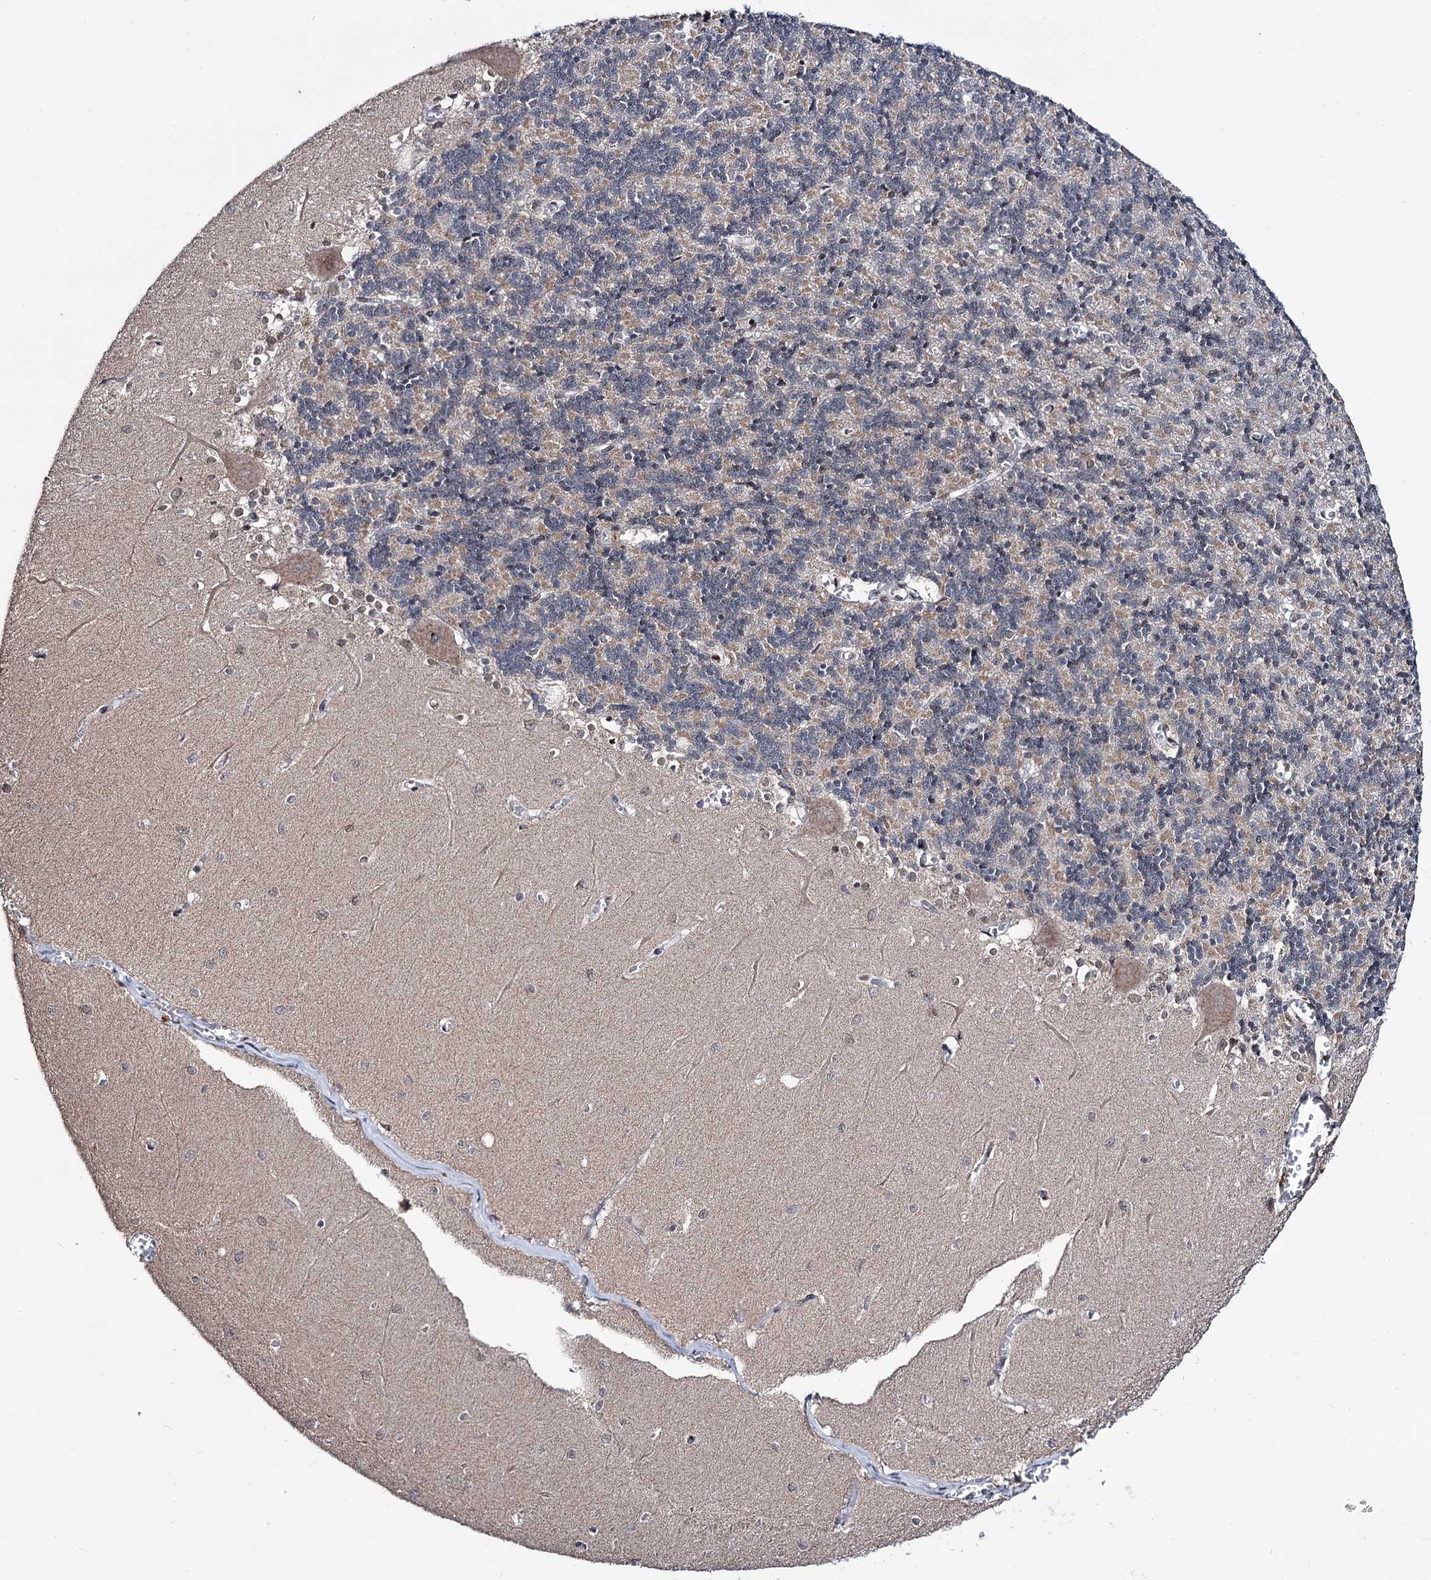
{"staining": {"intensity": "weak", "quantity": "25%-75%", "location": "cytoplasmic/membranous"}, "tissue": "cerebellum", "cell_type": "Cells in granular layer", "image_type": "normal", "snomed": [{"axis": "morphology", "description": "Normal tissue, NOS"}, {"axis": "topography", "description": "Cerebellum"}], "caption": "IHC of normal human cerebellum shows low levels of weak cytoplasmic/membranous staining in about 25%-75% of cells in granular layer. Immunohistochemistry stains the protein in brown and the nuclei are stained blue.", "gene": "SMCHD1", "patient": {"sex": "male", "age": 37}}